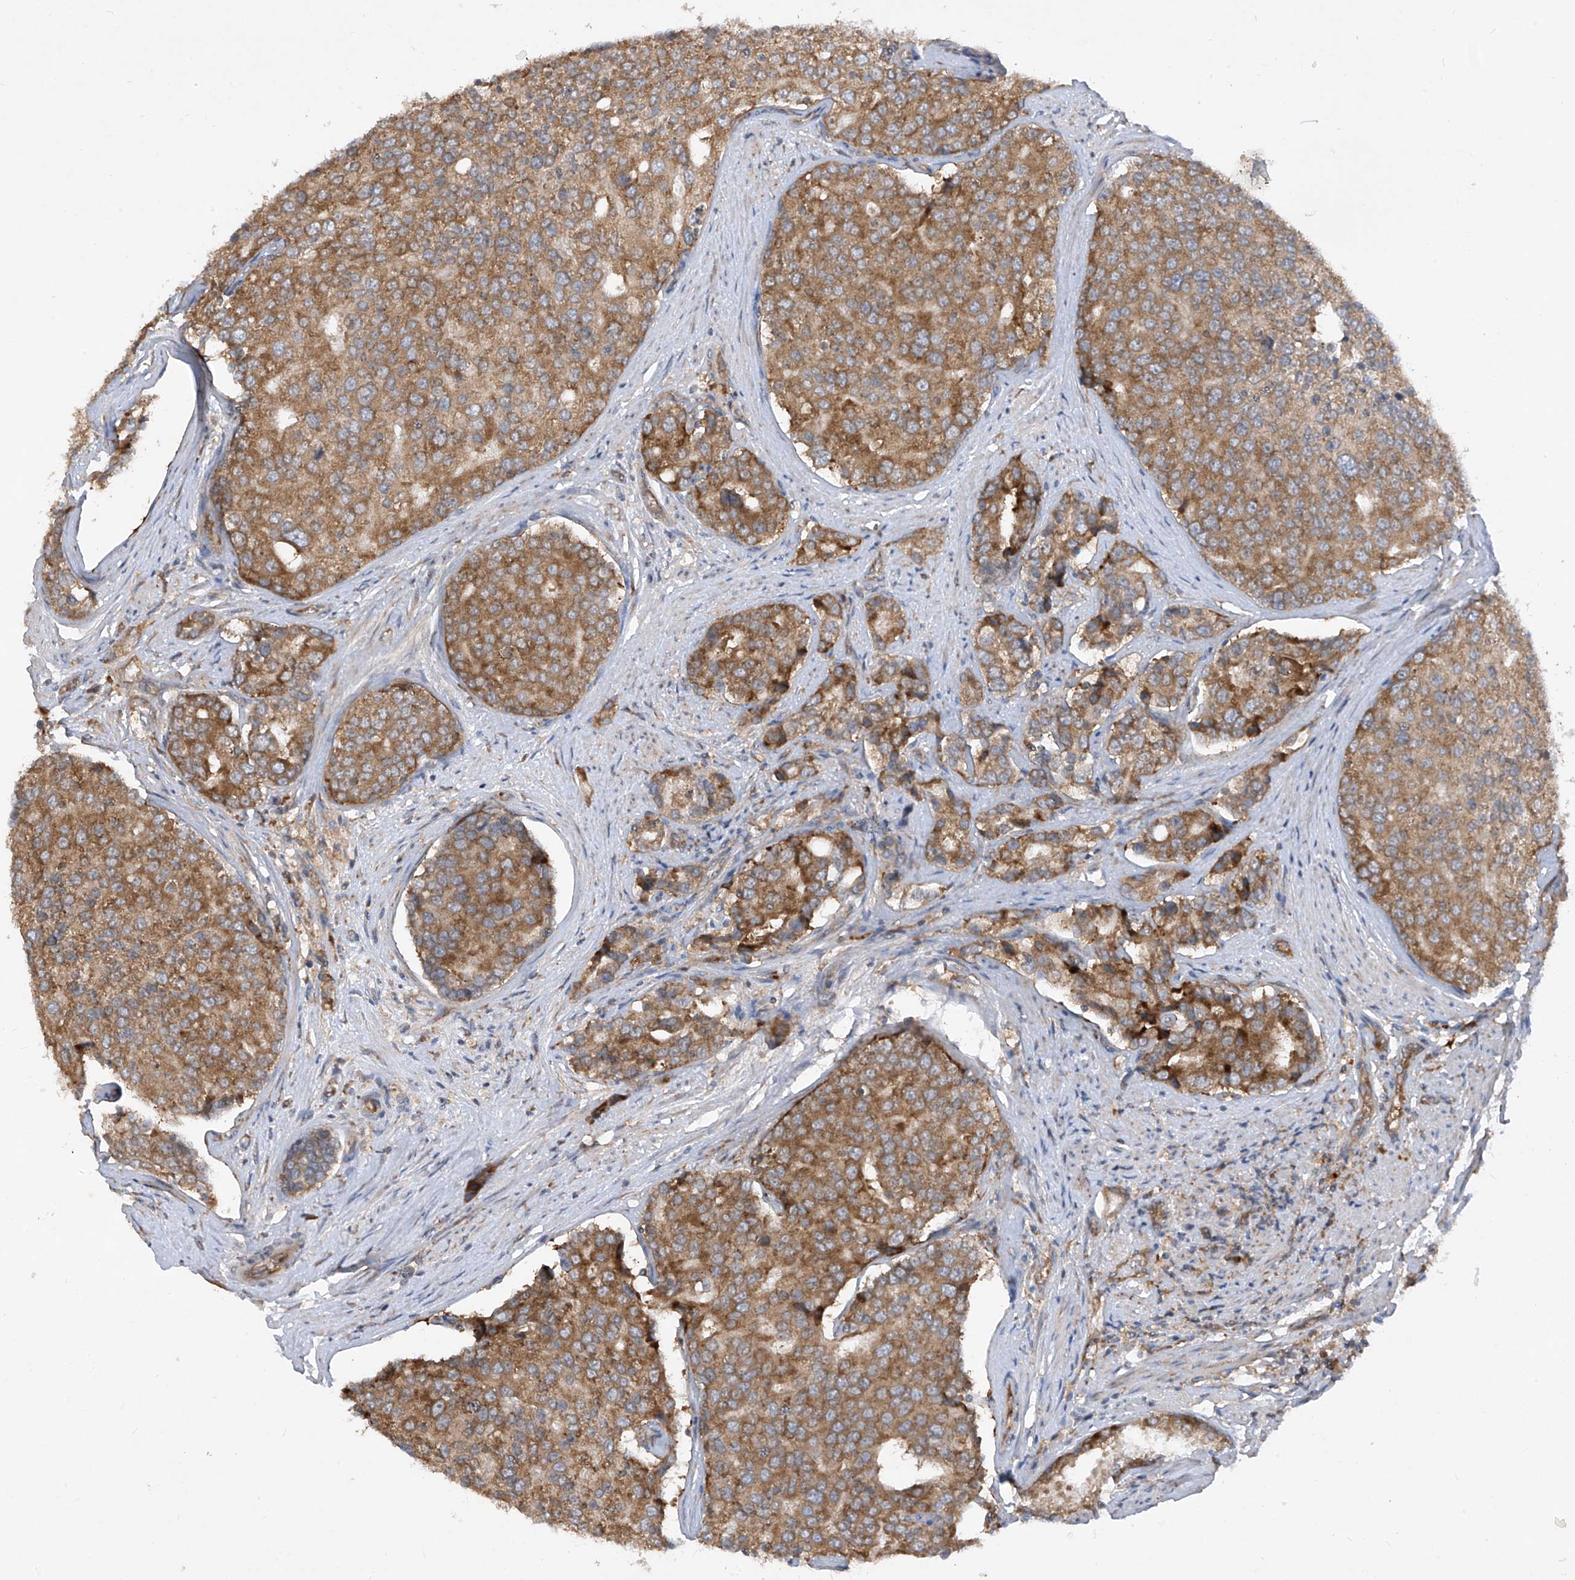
{"staining": {"intensity": "moderate", "quantity": "25%-75%", "location": "cytoplasmic/membranous"}, "tissue": "prostate cancer", "cell_type": "Tumor cells", "image_type": "cancer", "snomed": [{"axis": "morphology", "description": "Adenocarcinoma, High grade"}, {"axis": "topography", "description": "Prostate"}], "caption": "Immunohistochemical staining of prostate cancer (adenocarcinoma (high-grade)) shows medium levels of moderate cytoplasmic/membranous positivity in about 25%-75% of tumor cells. Using DAB (brown) and hematoxylin (blue) stains, captured at high magnification using brightfield microscopy.", "gene": "RPL34", "patient": {"sex": "male", "age": 50}}